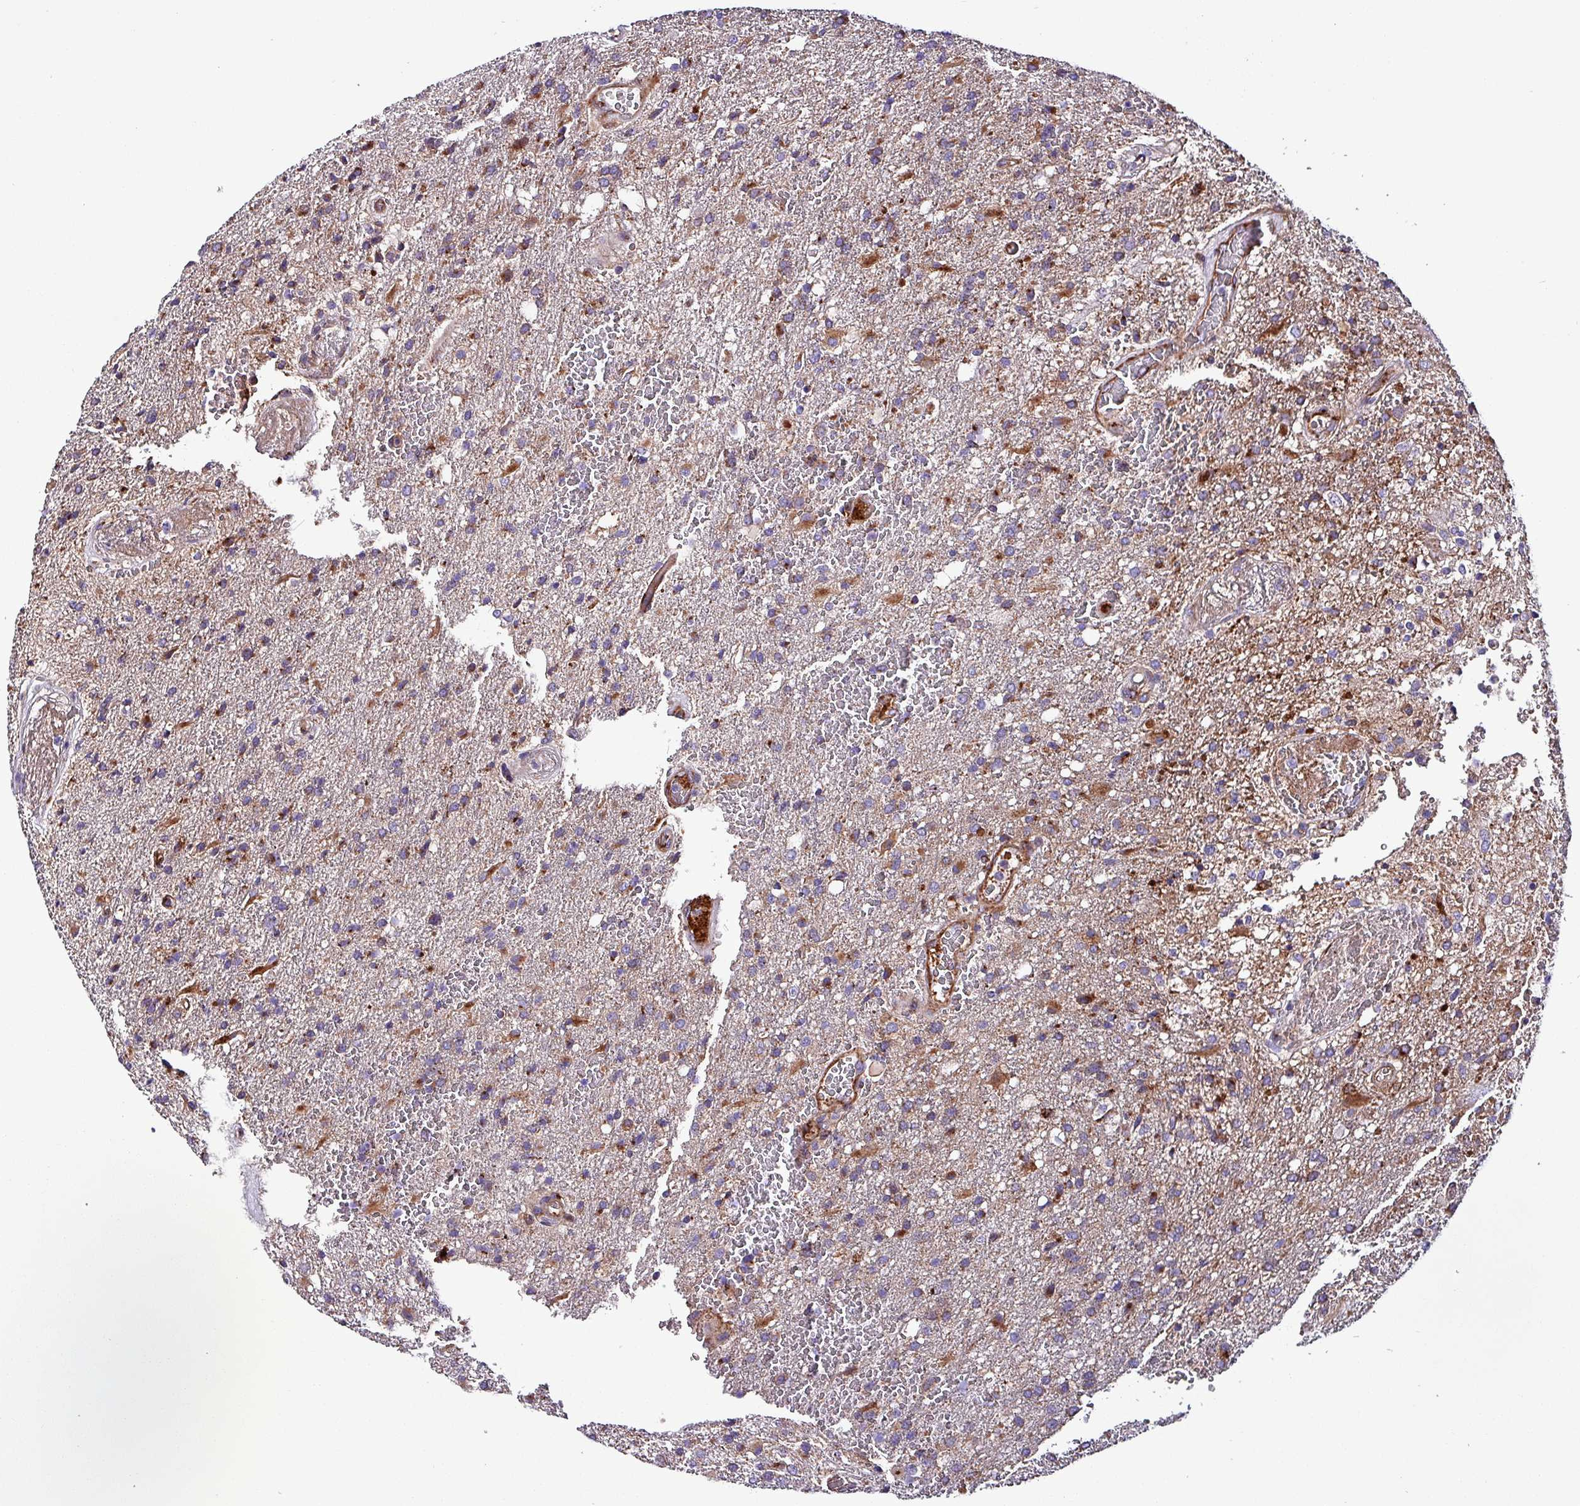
{"staining": {"intensity": "moderate", "quantity": "<25%", "location": "cytoplasmic/membranous"}, "tissue": "glioma", "cell_type": "Tumor cells", "image_type": "cancer", "snomed": [{"axis": "morphology", "description": "Glioma, malignant, High grade"}, {"axis": "topography", "description": "Brain"}], "caption": "IHC of glioma displays low levels of moderate cytoplasmic/membranous positivity in about <25% of tumor cells.", "gene": "VAMP4", "patient": {"sex": "female", "age": 74}}